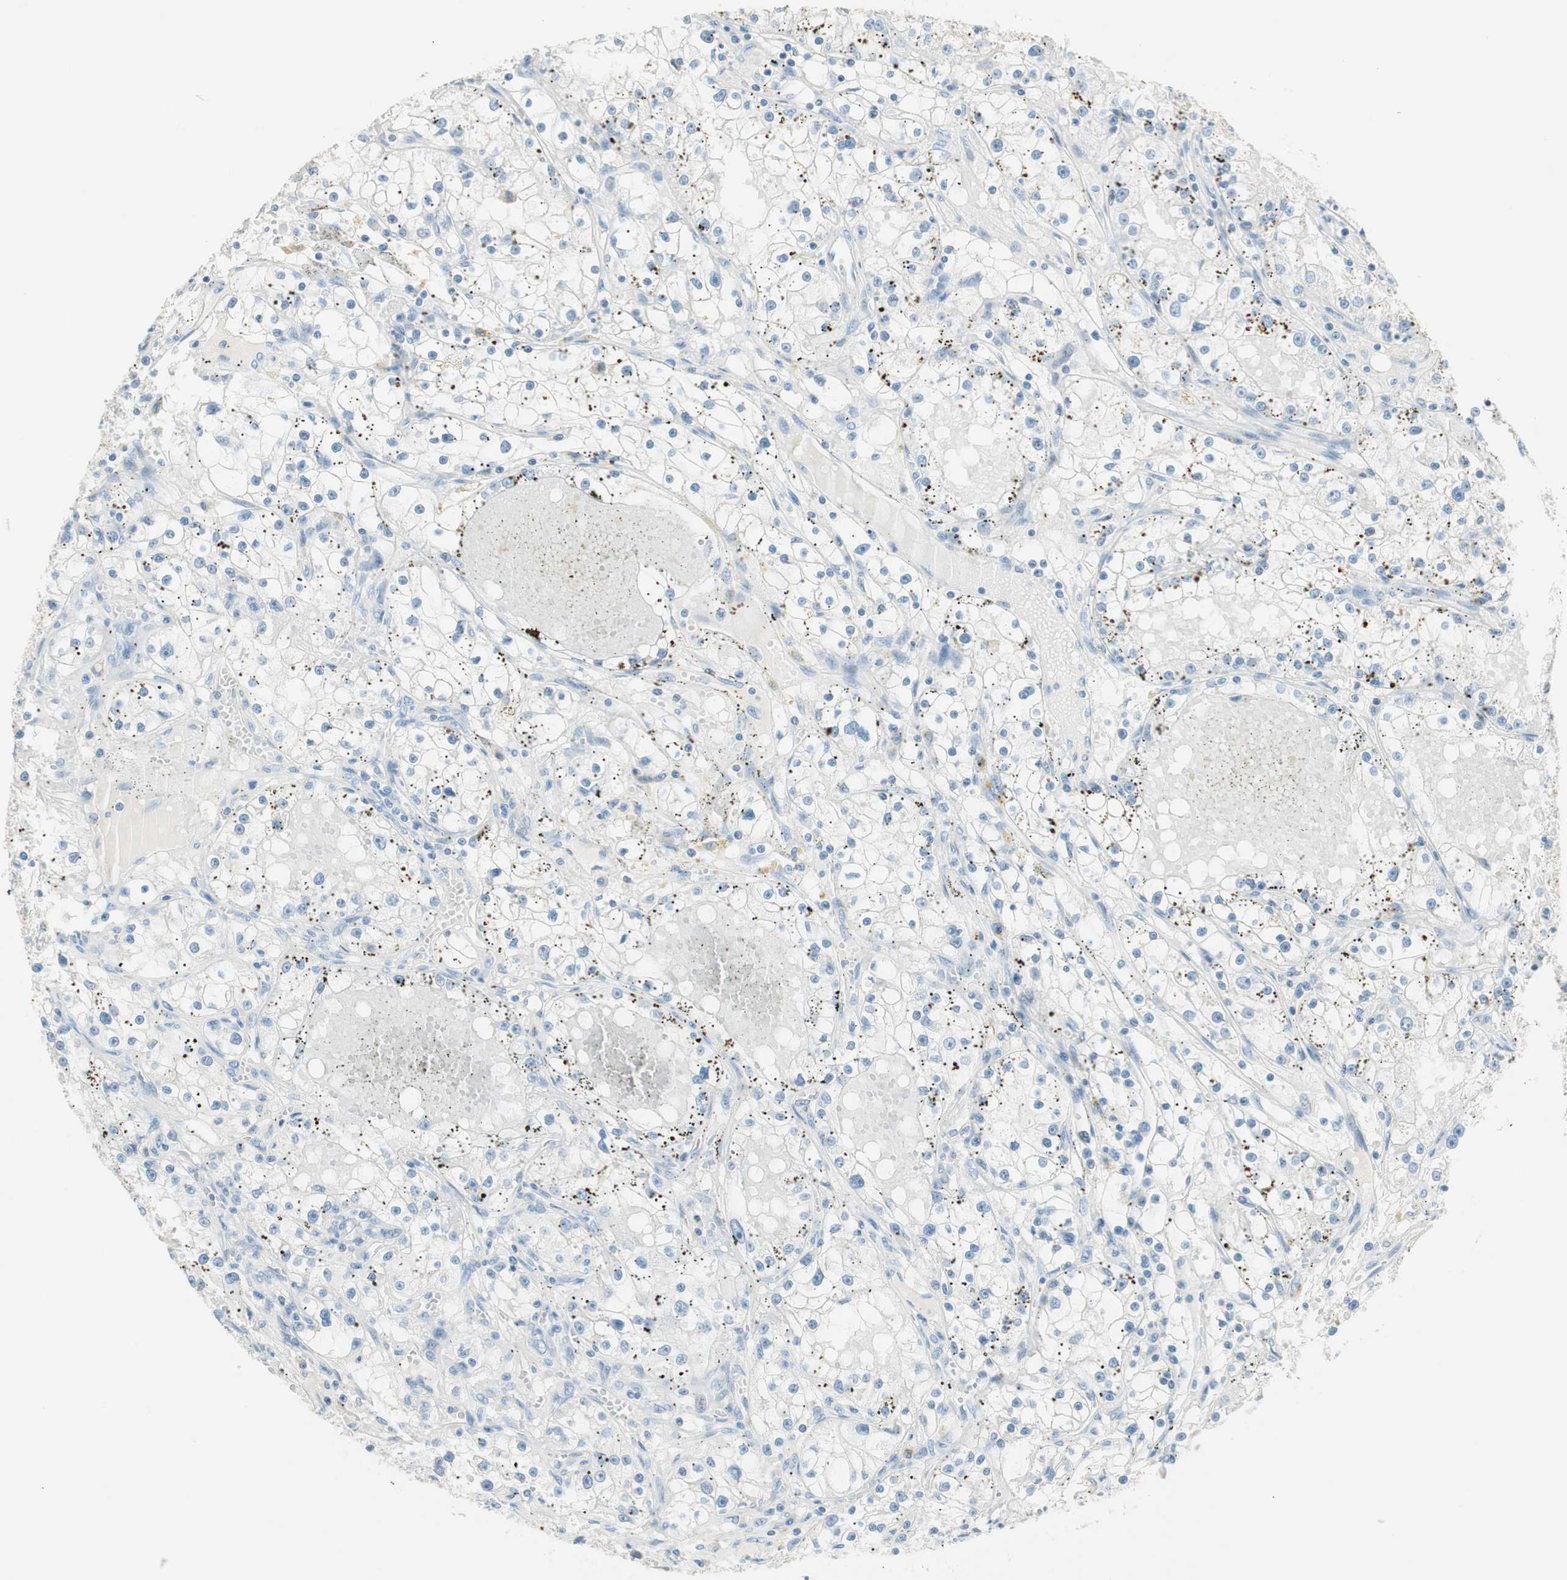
{"staining": {"intensity": "negative", "quantity": "none", "location": "none"}, "tissue": "renal cancer", "cell_type": "Tumor cells", "image_type": "cancer", "snomed": [{"axis": "morphology", "description": "Adenocarcinoma, NOS"}, {"axis": "topography", "description": "Kidney"}], "caption": "IHC histopathology image of neoplastic tissue: renal cancer stained with DAB exhibits no significant protein expression in tumor cells.", "gene": "HPGD", "patient": {"sex": "male", "age": 56}}